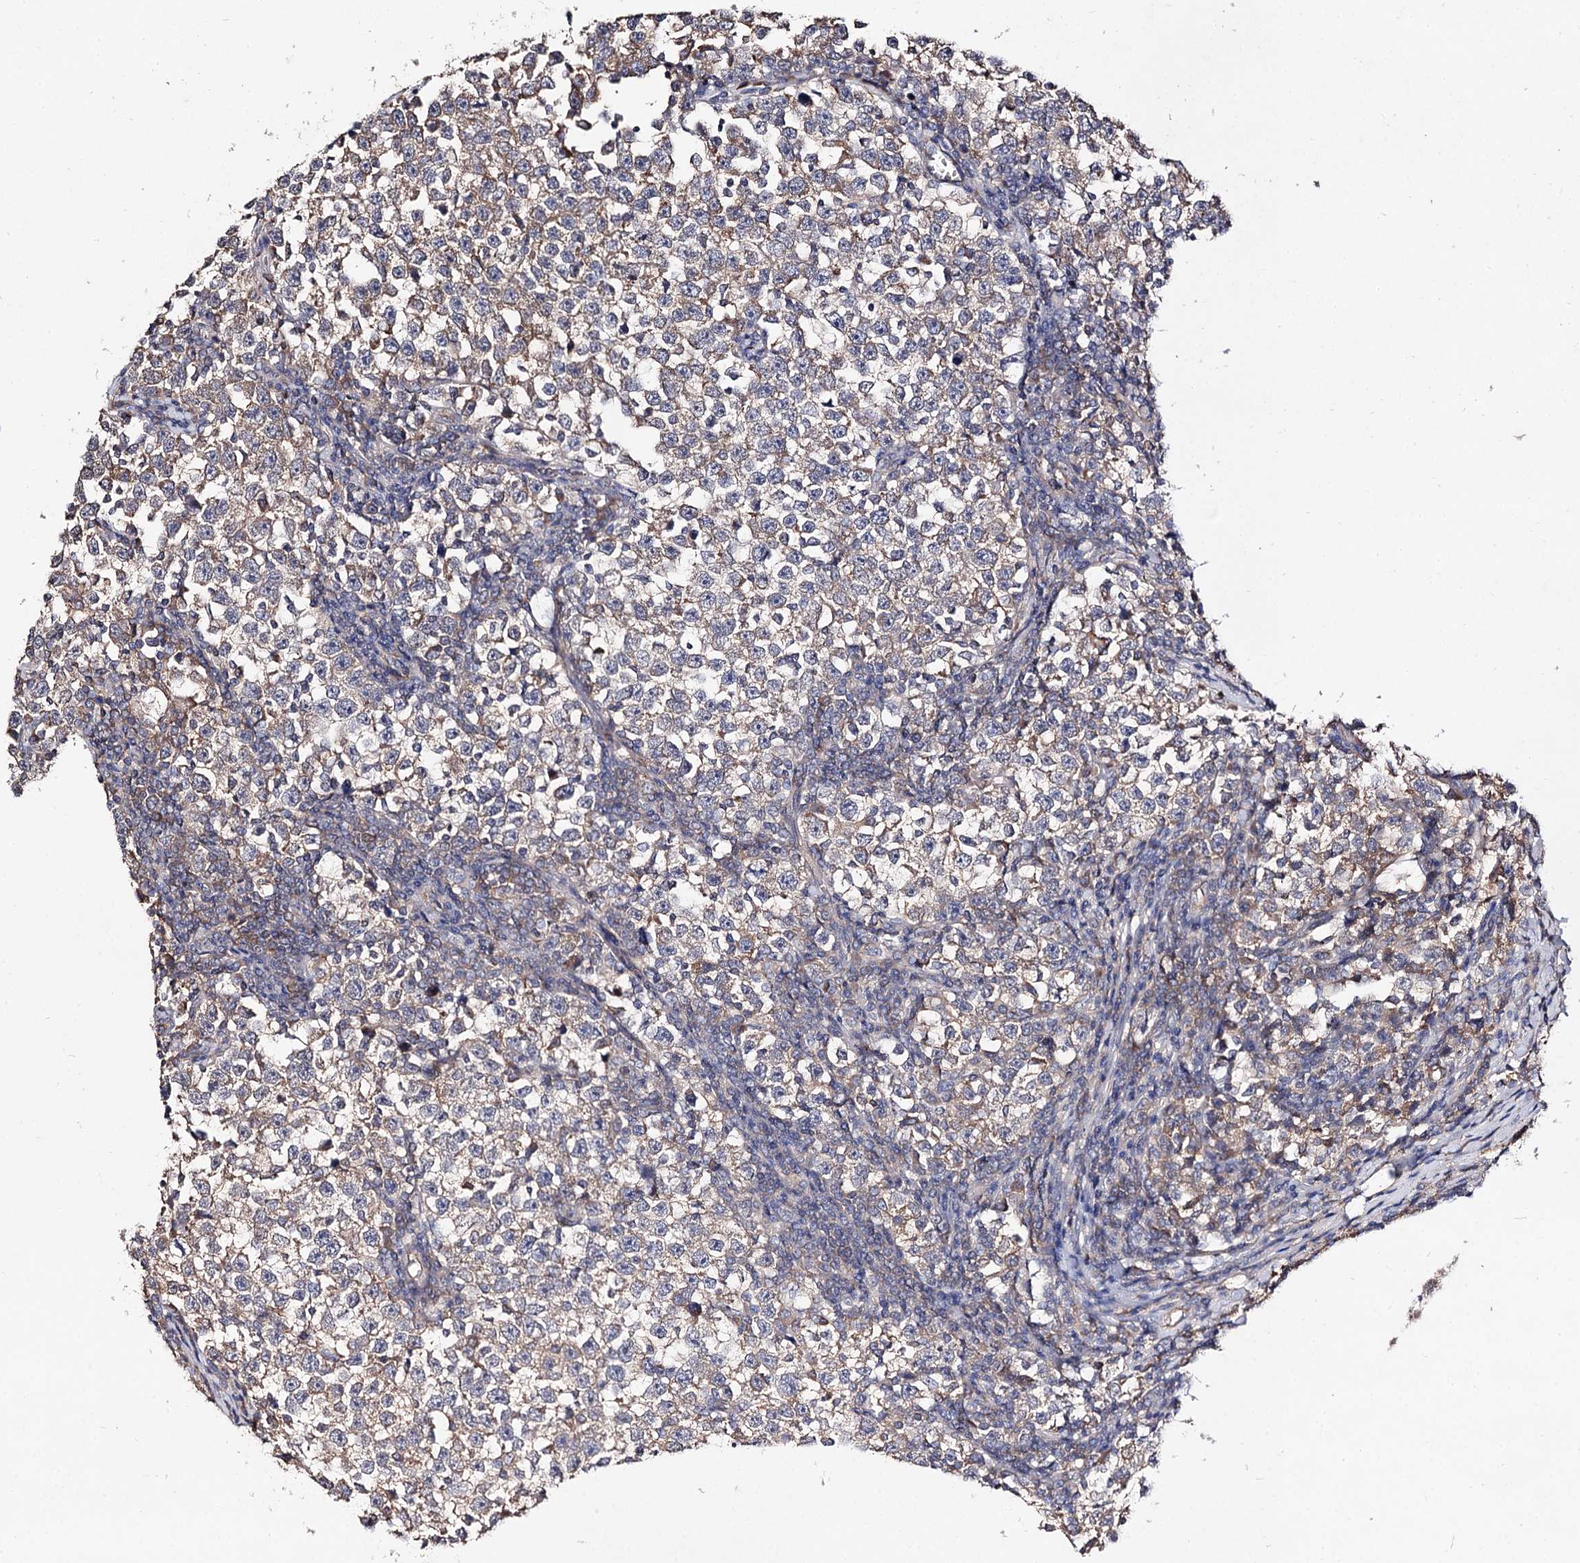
{"staining": {"intensity": "weak", "quantity": "25%-75%", "location": "cytoplasmic/membranous"}, "tissue": "testis cancer", "cell_type": "Tumor cells", "image_type": "cancer", "snomed": [{"axis": "morphology", "description": "Normal tissue, NOS"}, {"axis": "morphology", "description": "Seminoma, NOS"}, {"axis": "topography", "description": "Testis"}], "caption": "Protein staining of testis cancer (seminoma) tissue displays weak cytoplasmic/membranous positivity in approximately 25%-75% of tumor cells.", "gene": "ARFIP2", "patient": {"sex": "male", "age": 43}}